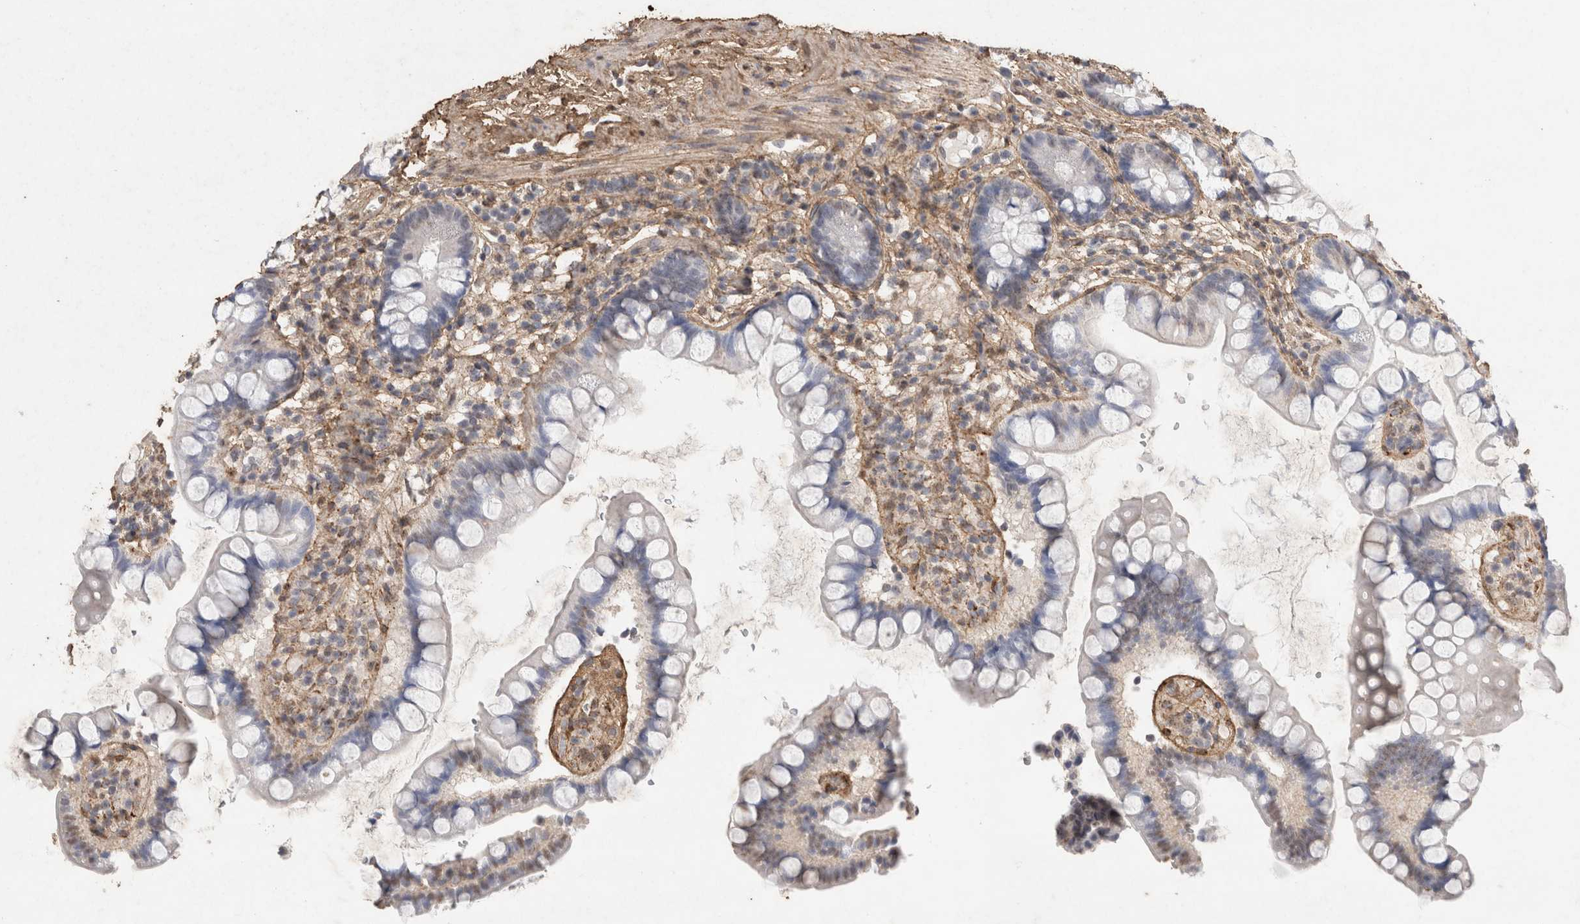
{"staining": {"intensity": "negative", "quantity": "none", "location": "none"}, "tissue": "small intestine", "cell_type": "Glandular cells", "image_type": "normal", "snomed": [{"axis": "morphology", "description": "Normal tissue, NOS"}, {"axis": "topography", "description": "Smooth muscle"}, {"axis": "topography", "description": "Small intestine"}], "caption": "Immunohistochemistry of normal small intestine displays no positivity in glandular cells. (DAB (3,3'-diaminobenzidine) immunohistochemistry, high magnification).", "gene": "C1QTNF5", "patient": {"sex": "female", "age": 84}}